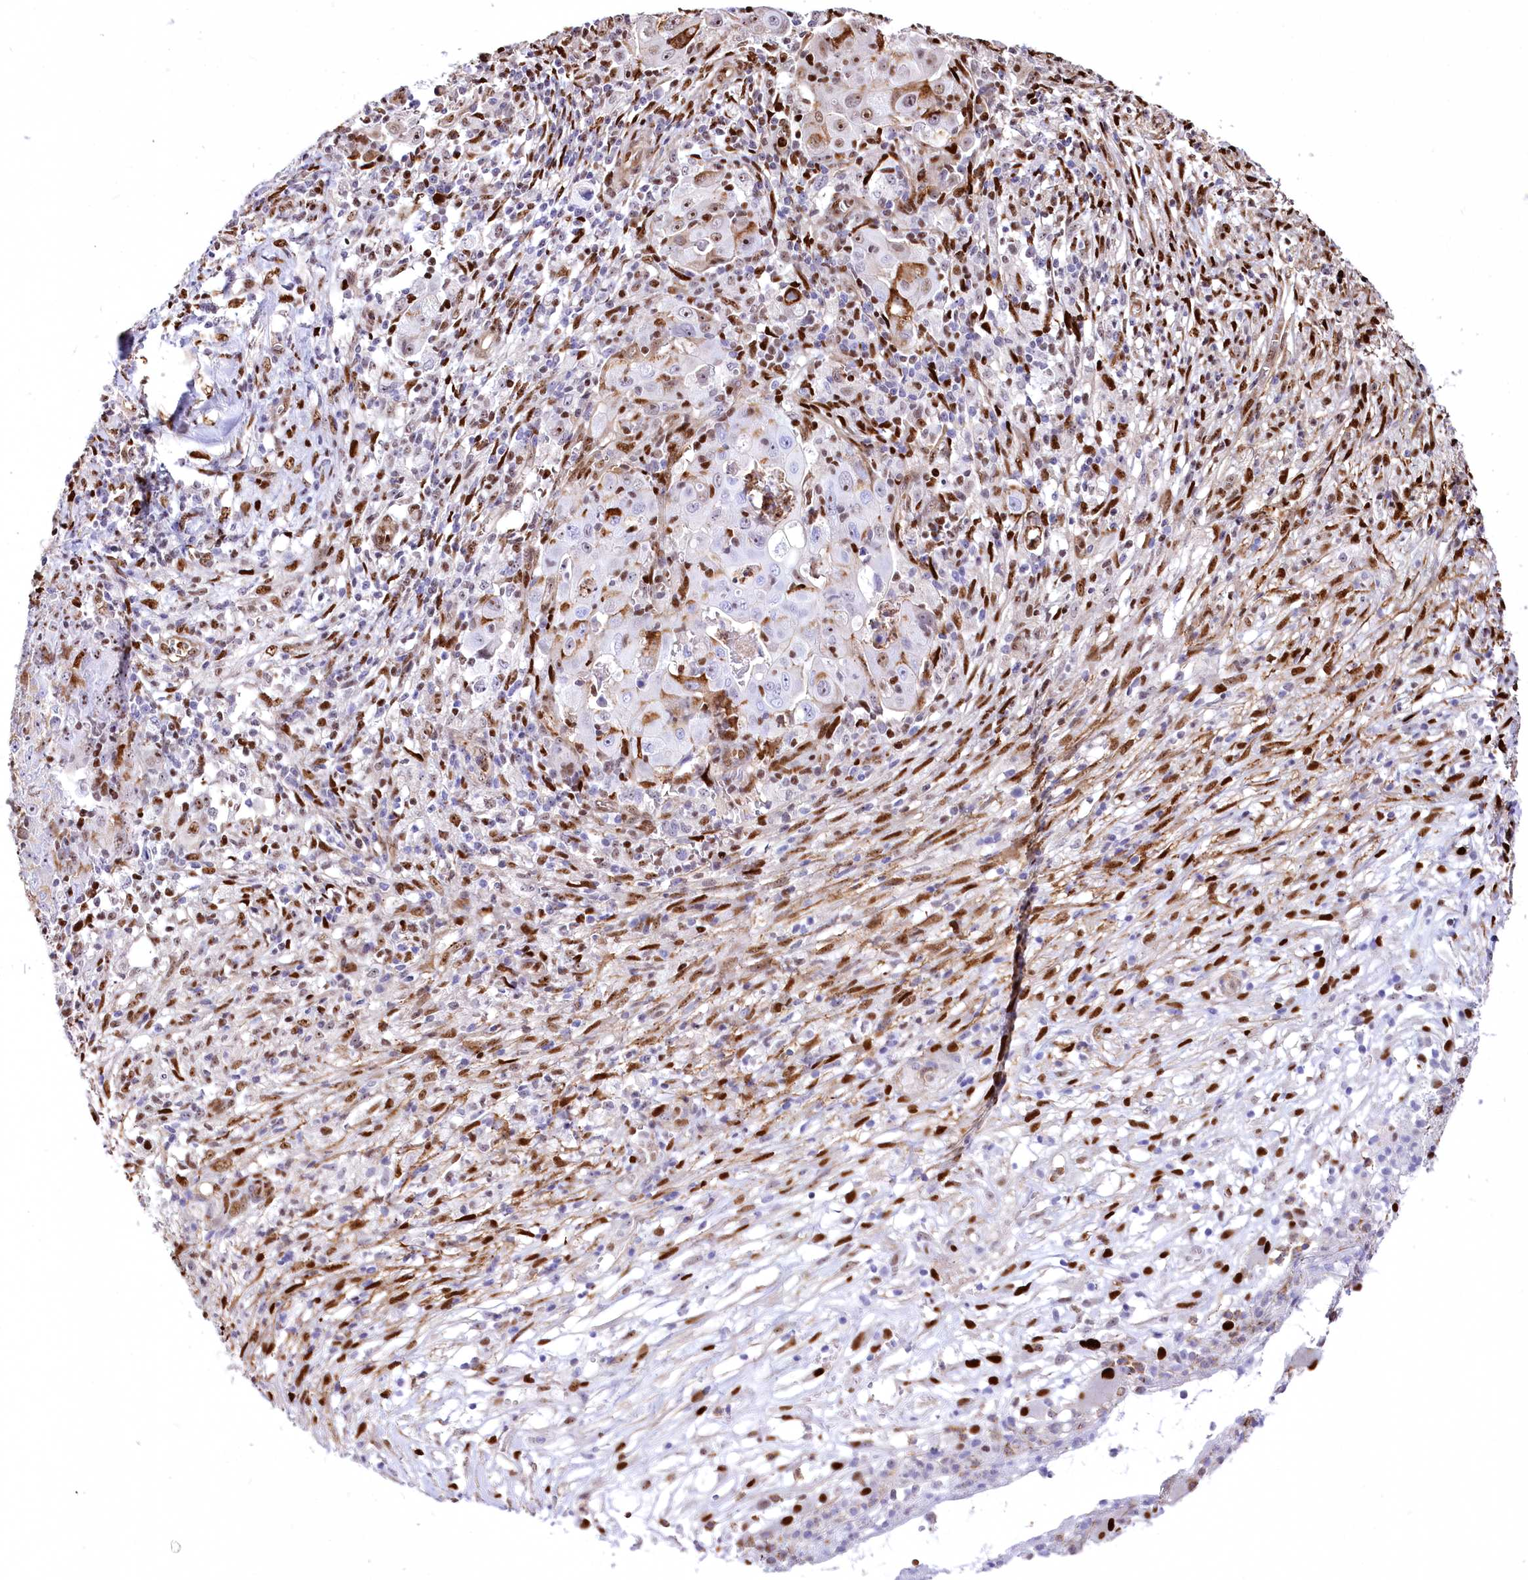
{"staining": {"intensity": "moderate", "quantity": "<25%", "location": "cytoplasmic/membranous,nuclear"}, "tissue": "ovarian cancer", "cell_type": "Tumor cells", "image_type": "cancer", "snomed": [{"axis": "morphology", "description": "Carcinoma, endometroid"}, {"axis": "topography", "description": "Ovary"}], "caption": "There is low levels of moderate cytoplasmic/membranous and nuclear expression in tumor cells of ovarian endometroid carcinoma, as demonstrated by immunohistochemical staining (brown color).", "gene": "PTMS", "patient": {"sex": "female", "age": 42}}